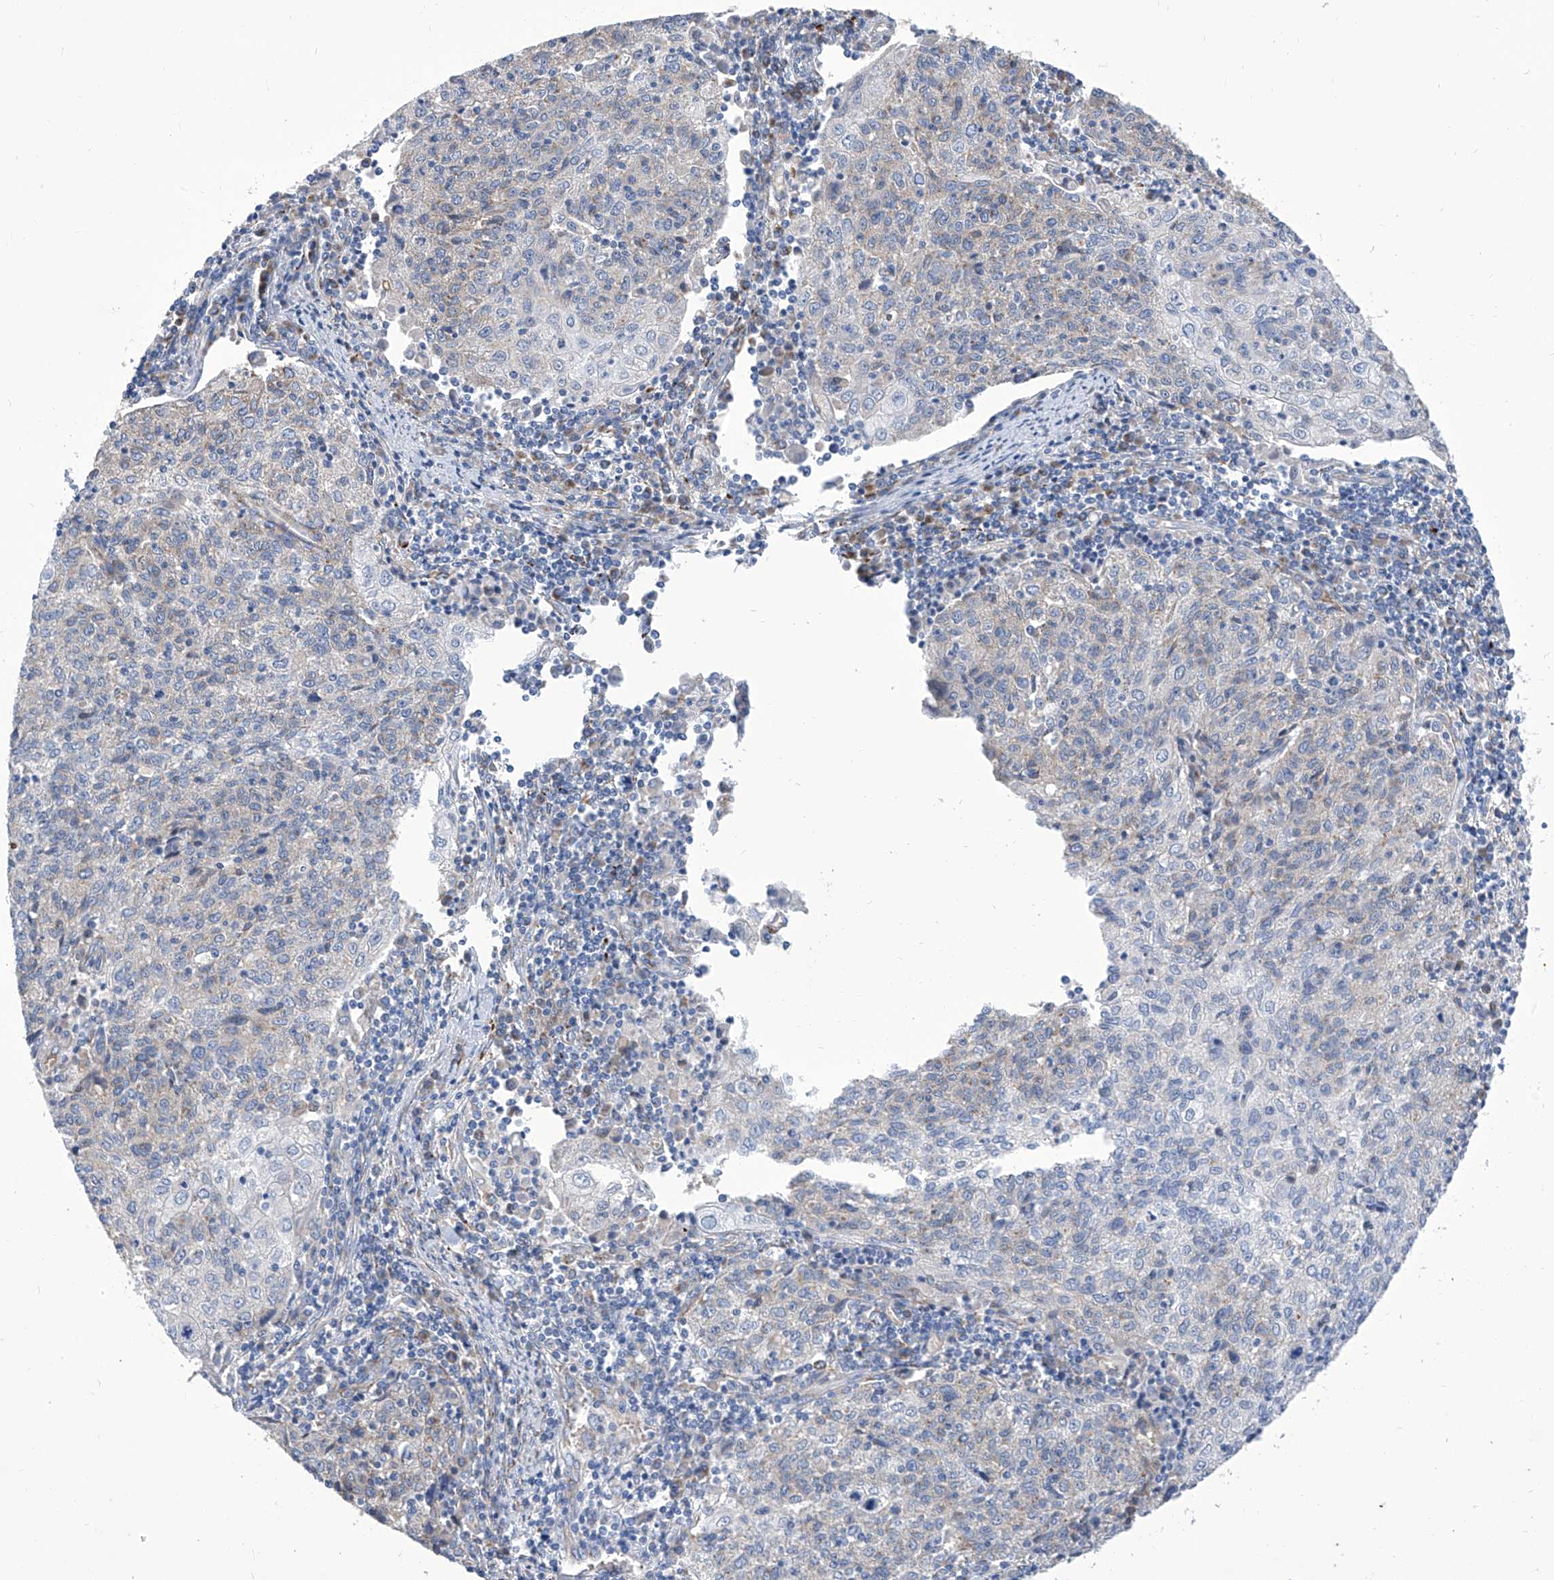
{"staining": {"intensity": "negative", "quantity": "none", "location": "none"}, "tissue": "cervical cancer", "cell_type": "Tumor cells", "image_type": "cancer", "snomed": [{"axis": "morphology", "description": "Squamous cell carcinoma, NOS"}, {"axis": "topography", "description": "Cervix"}], "caption": "Immunohistochemistry image of neoplastic tissue: human cervical cancer (squamous cell carcinoma) stained with DAB demonstrates no significant protein expression in tumor cells.", "gene": "TJAP1", "patient": {"sex": "female", "age": 48}}